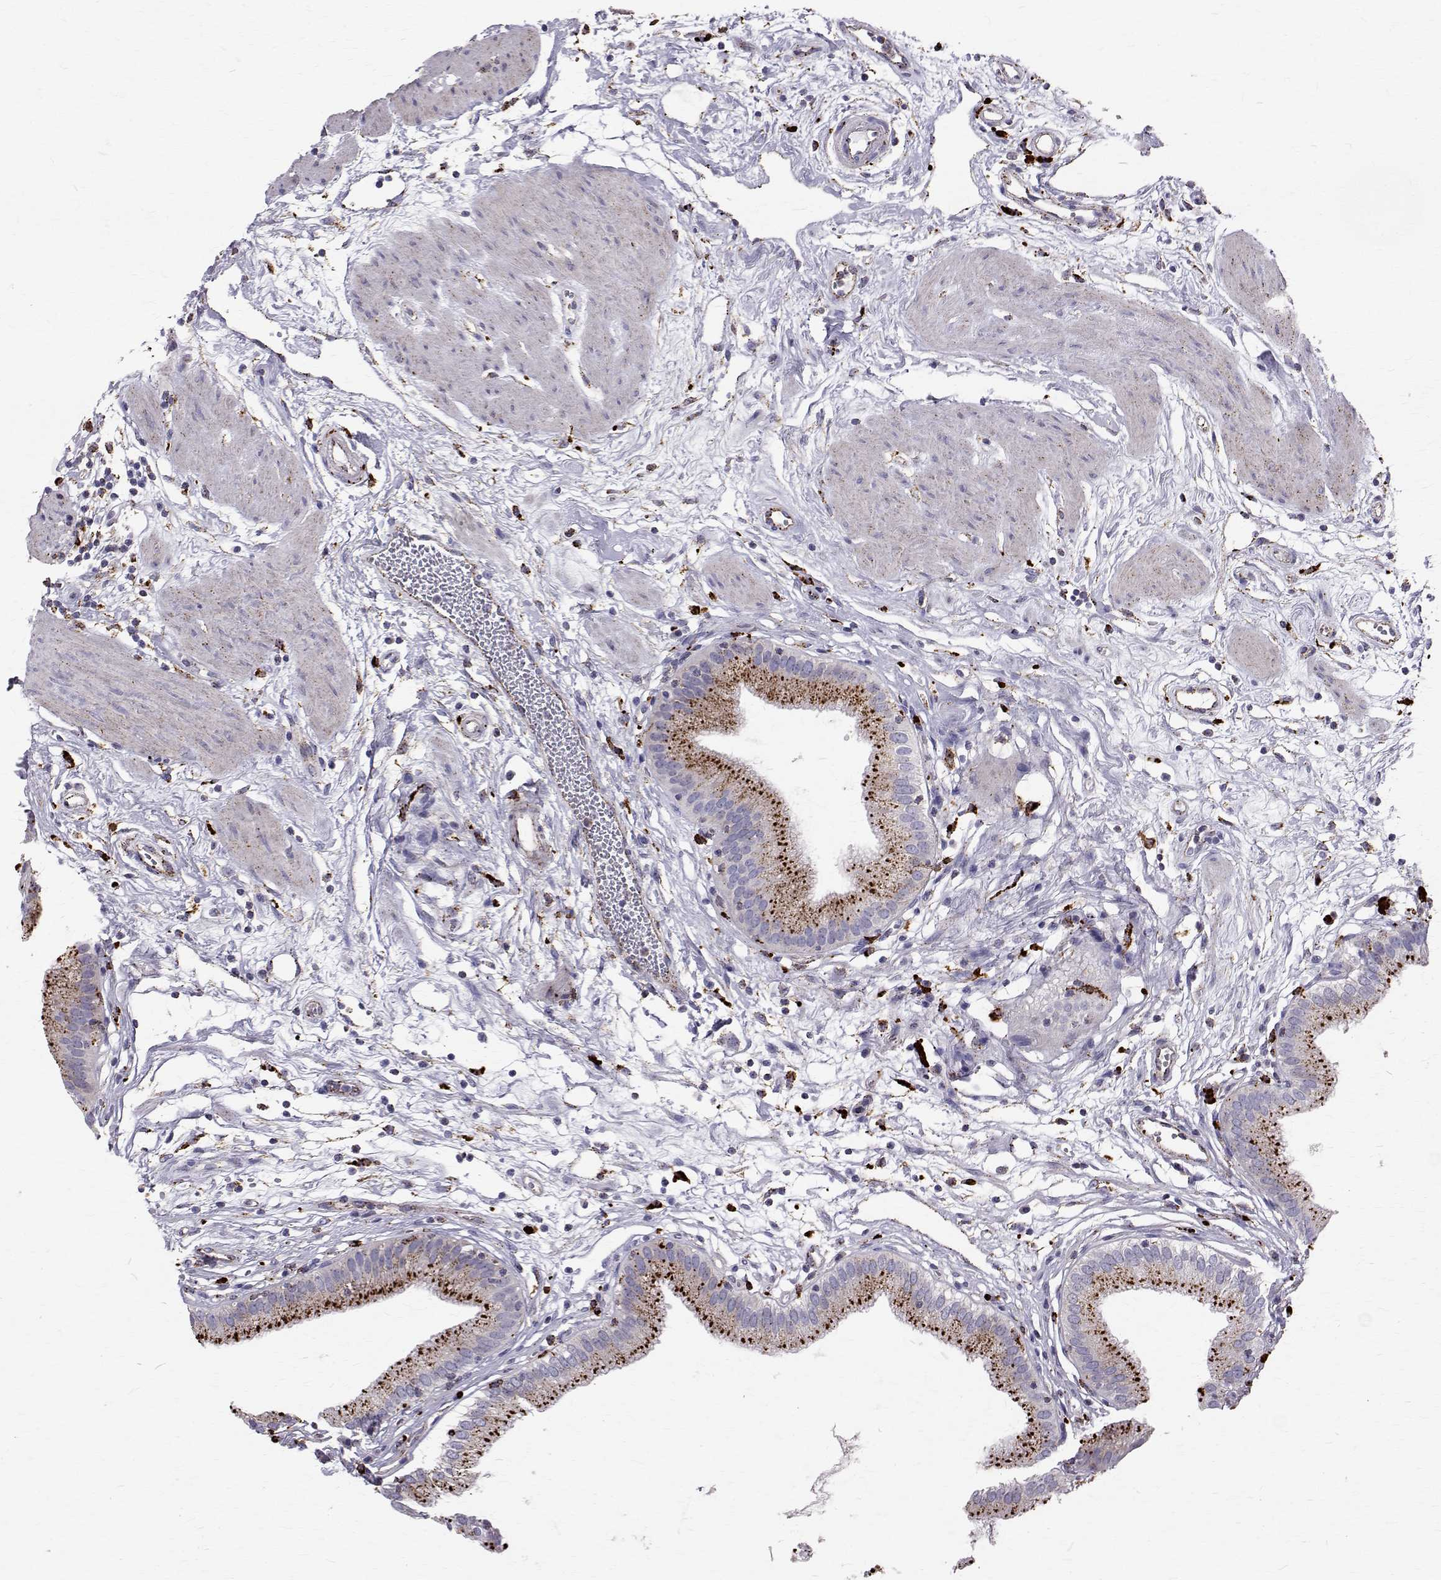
{"staining": {"intensity": "strong", "quantity": "25%-75%", "location": "cytoplasmic/membranous"}, "tissue": "gallbladder", "cell_type": "Glandular cells", "image_type": "normal", "snomed": [{"axis": "morphology", "description": "Normal tissue, NOS"}, {"axis": "topography", "description": "Gallbladder"}], "caption": "IHC micrograph of benign gallbladder stained for a protein (brown), which reveals high levels of strong cytoplasmic/membranous expression in about 25%-75% of glandular cells.", "gene": "TPP1", "patient": {"sex": "female", "age": 65}}